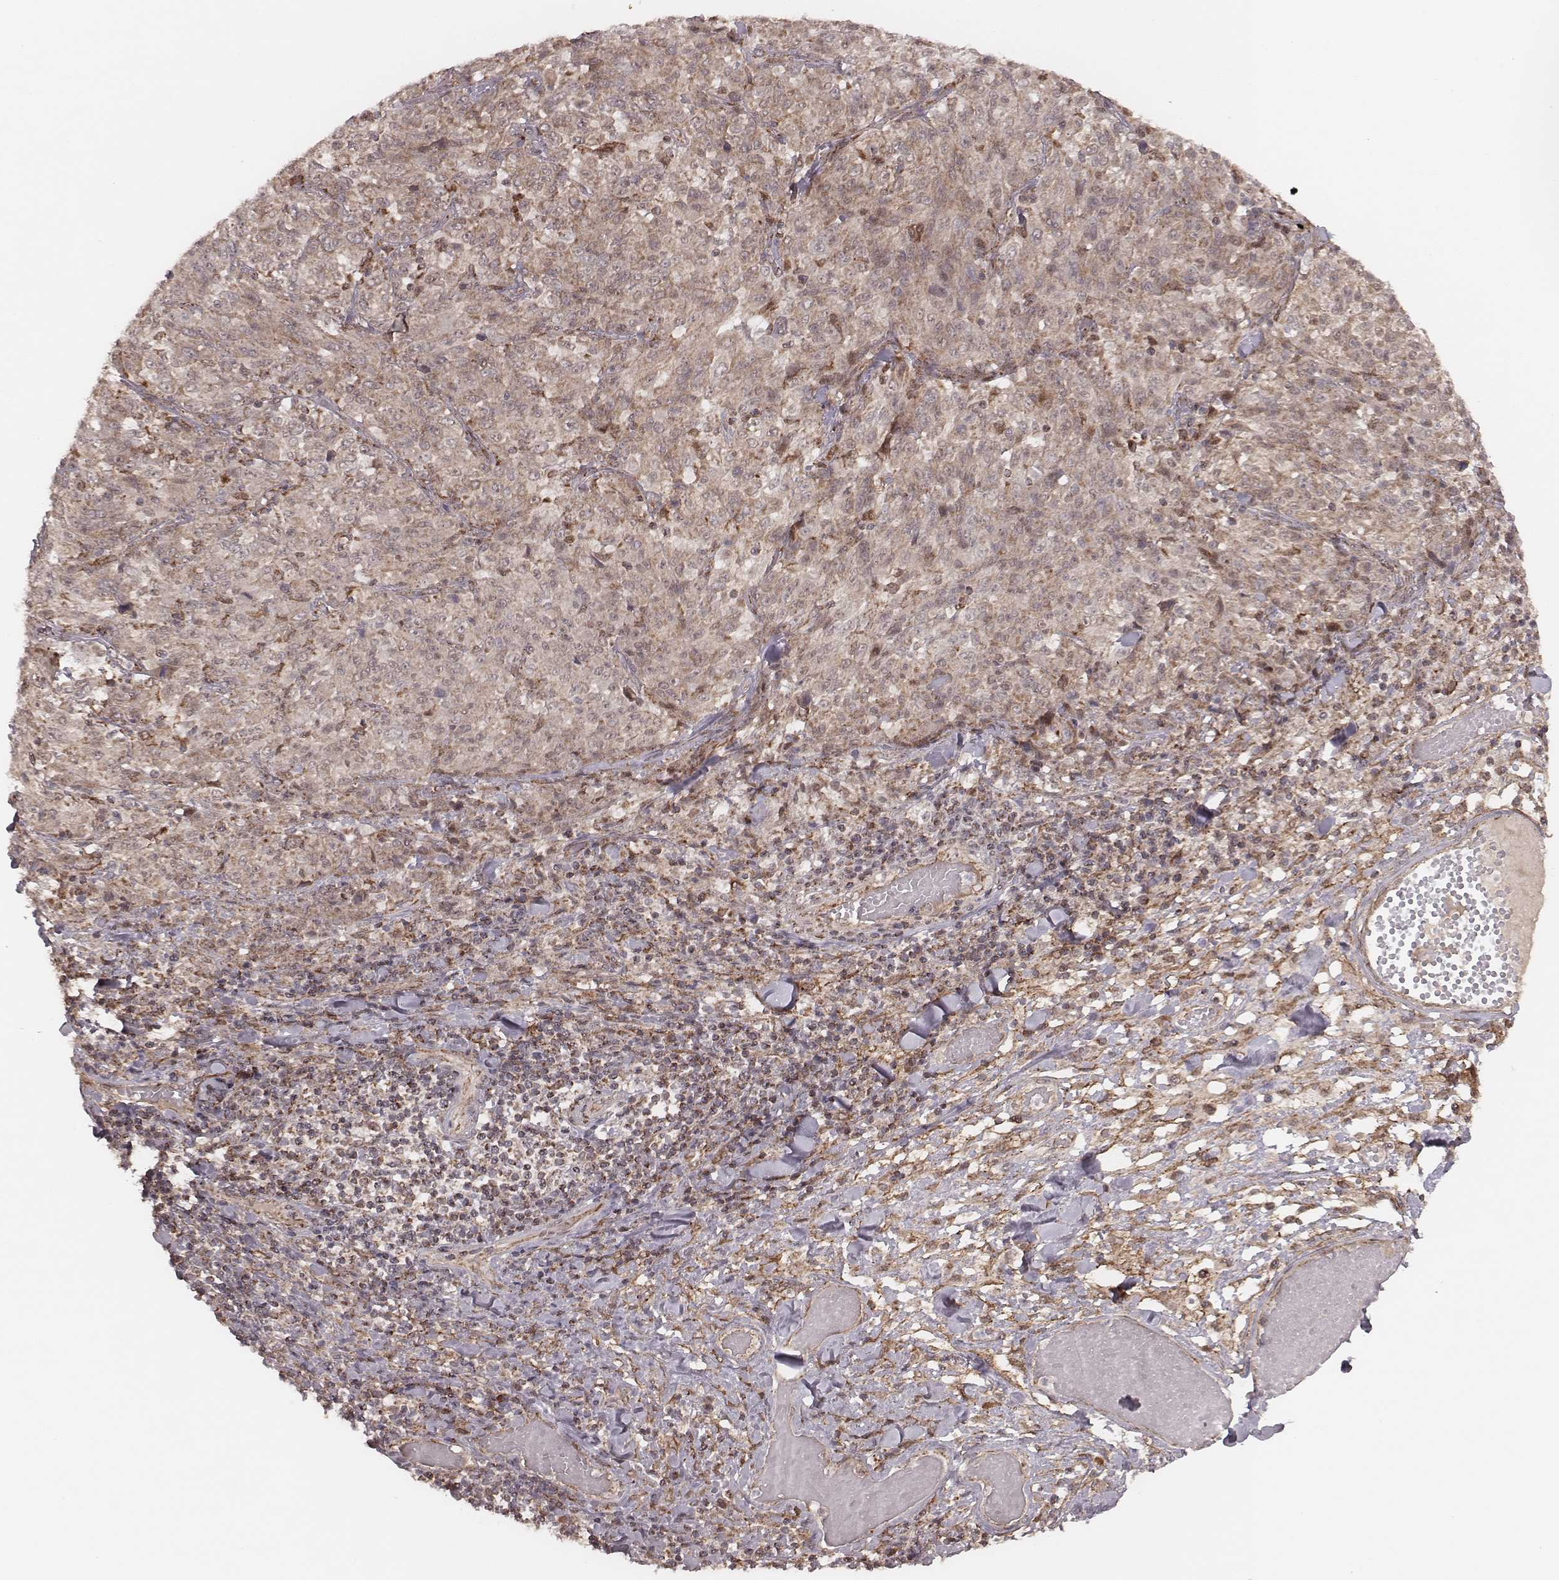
{"staining": {"intensity": "weak", "quantity": ">75%", "location": "cytoplasmic/membranous"}, "tissue": "melanoma", "cell_type": "Tumor cells", "image_type": "cancer", "snomed": [{"axis": "morphology", "description": "Malignant melanoma, NOS"}, {"axis": "topography", "description": "Skin"}], "caption": "Malignant melanoma tissue shows weak cytoplasmic/membranous positivity in about >75% of tumor cells", "gene": "NDUFA7", "patient": {"sex": "female", "age": 91}}